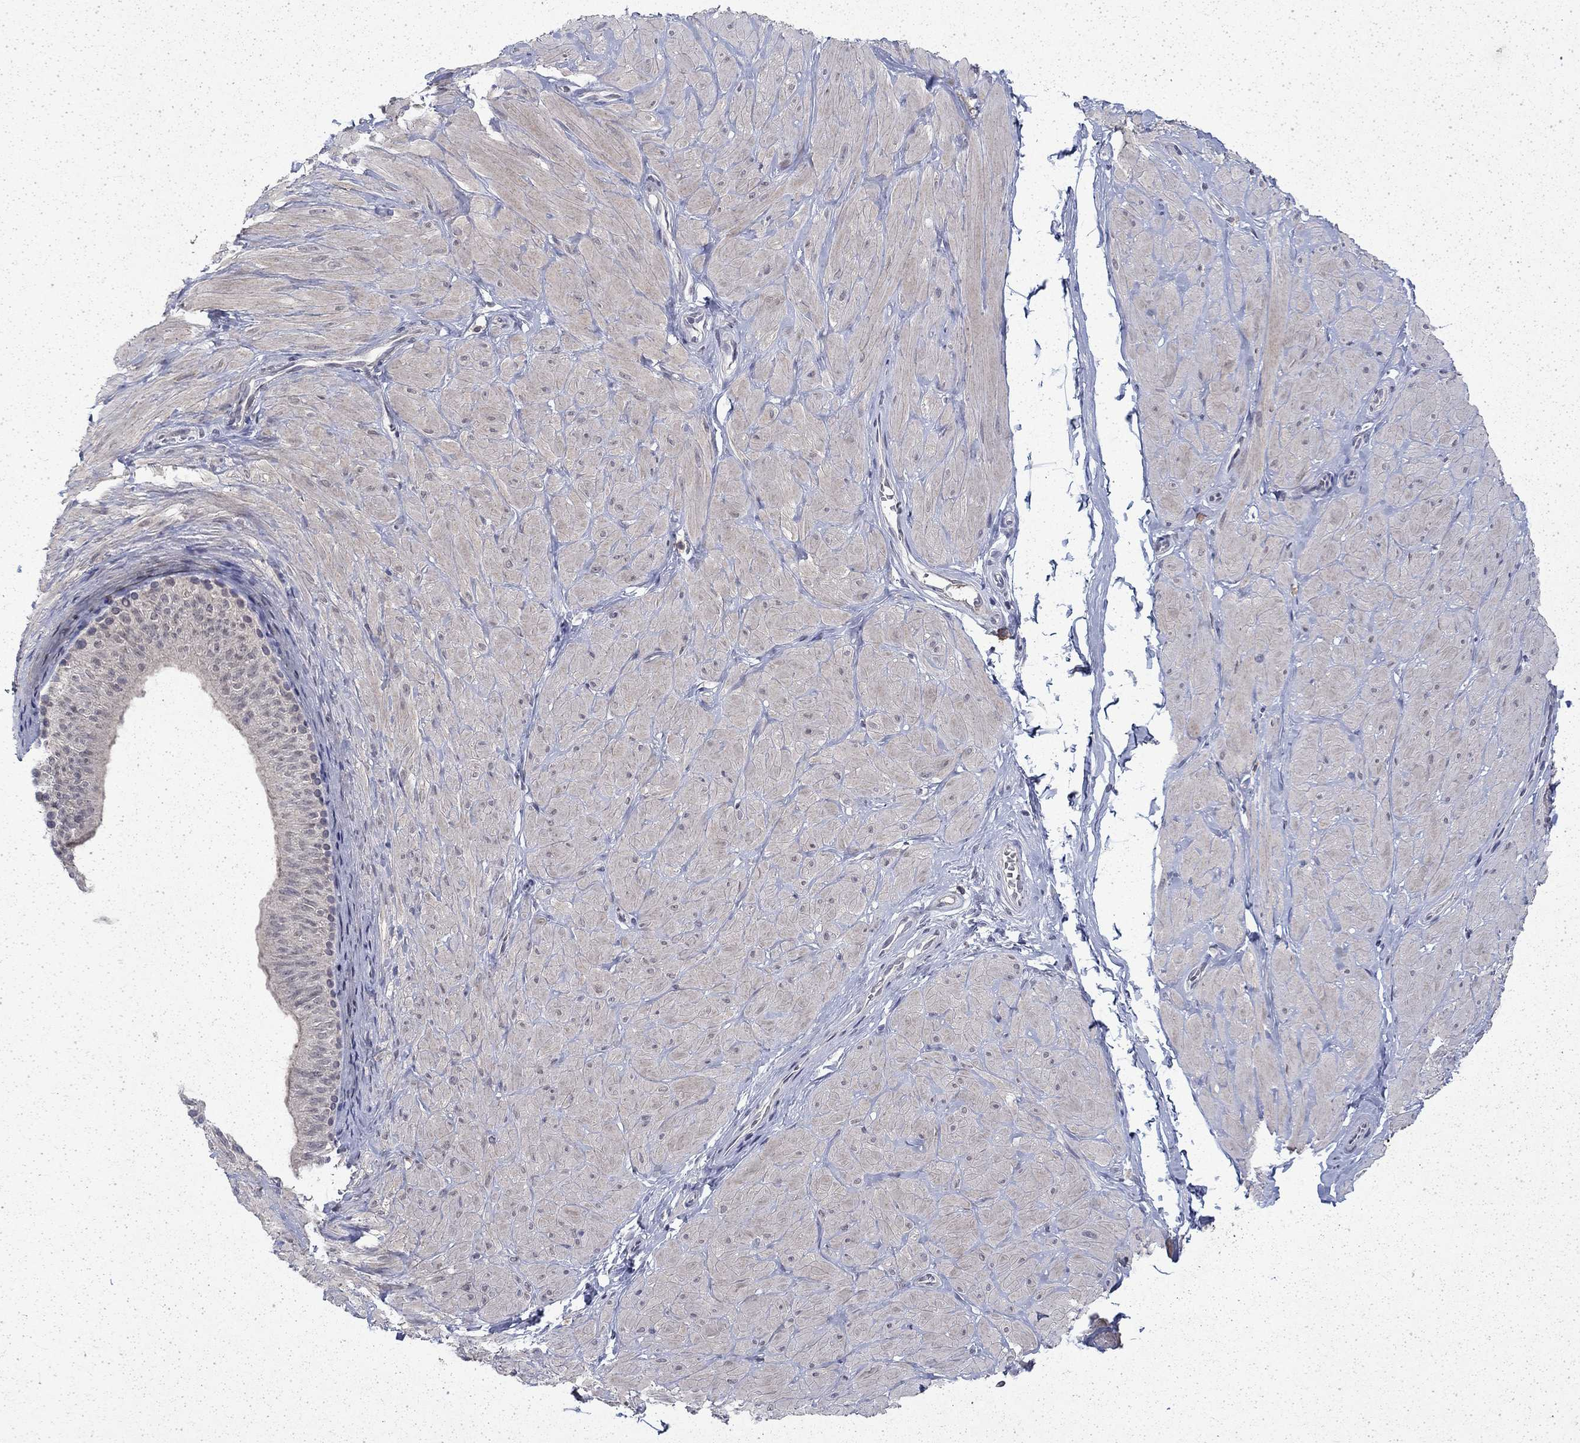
{"staining": {"intensity": "negative", "quantity": "none", "location": "none"}, "tissue": "adipose tissue", "cell_type": "Adipocytes", "image_type": "normal", "snomed": [{"axis": "morphology", "description": "Normal tissue, NOS"}, {"axis": "topography", "description": "Smooth muscle"}, {"axis": "topography", "description": "Peripheral nerve tissue"}], "caption": "Immunohistochemical staining of benign human adipose tissue demonstrates no significant staining in adipocytes. (Immunohistochemistry, brightfield microscopy, high magnification).", "gene": "CHAT", "patient": {"sex": "male", "age": 22}}